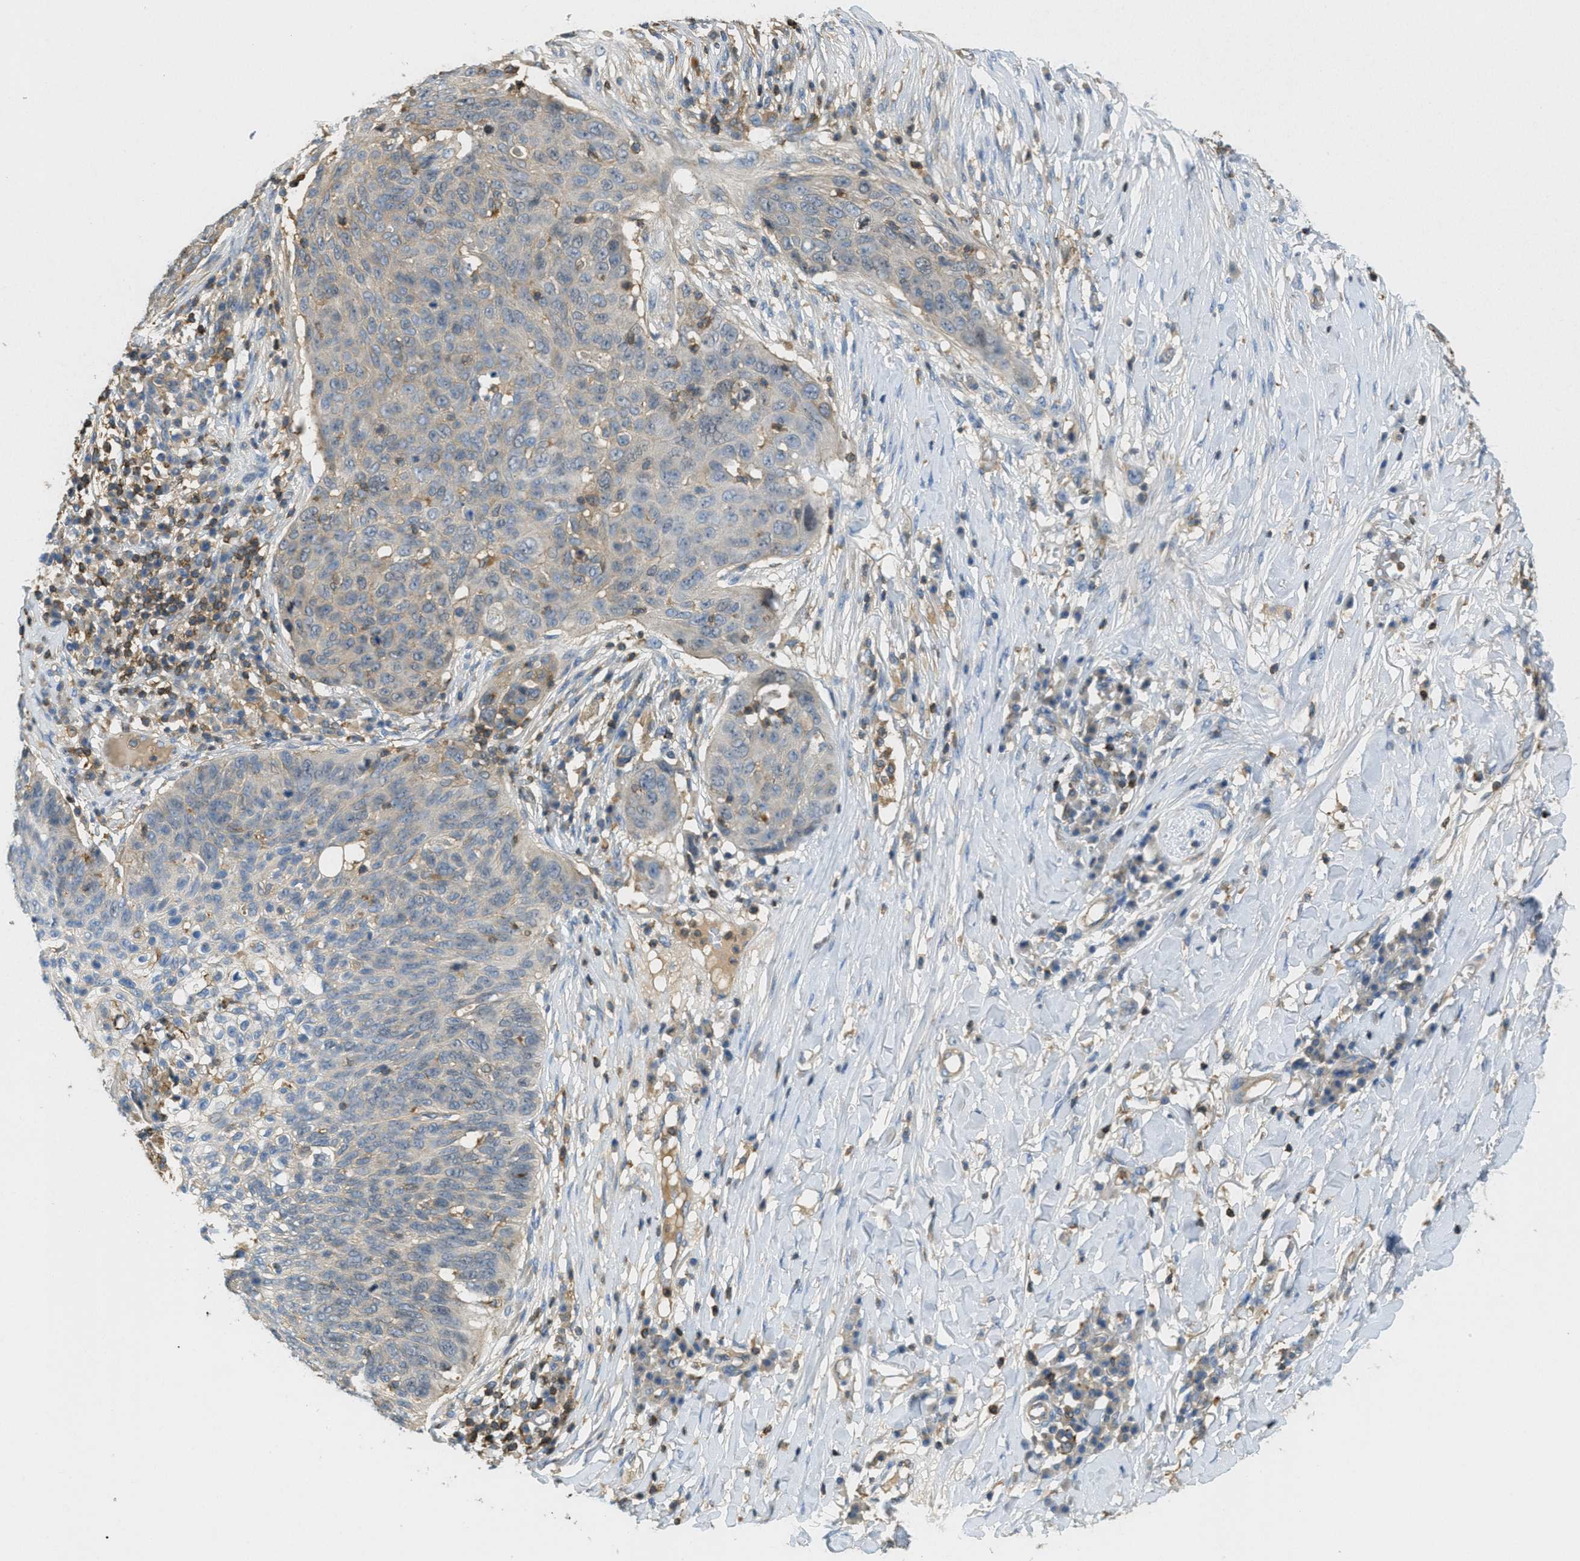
{"staining": {"intensity": "weak", "quantity": "<25%", "location": "cytoplasmic/membranous"}, "tissue": "skin cancer", "cell_type": "Tumor cells", "image_type": "cancer", "snomed": [{"axis": "morphology", "description": "Squamous cell carcinoma in situ, NOS"}, {"axis": "morphology", "description": "Squamous cell carcinoma, NOS"}, {"axis": "topography", "description": "Skin"}], "caption": "There is no significant positivity in tumor cells of skin squamous cell carcinoma in situ.", "gene": "GRIK2", "patient": {"sex": "male", "age": 93}}